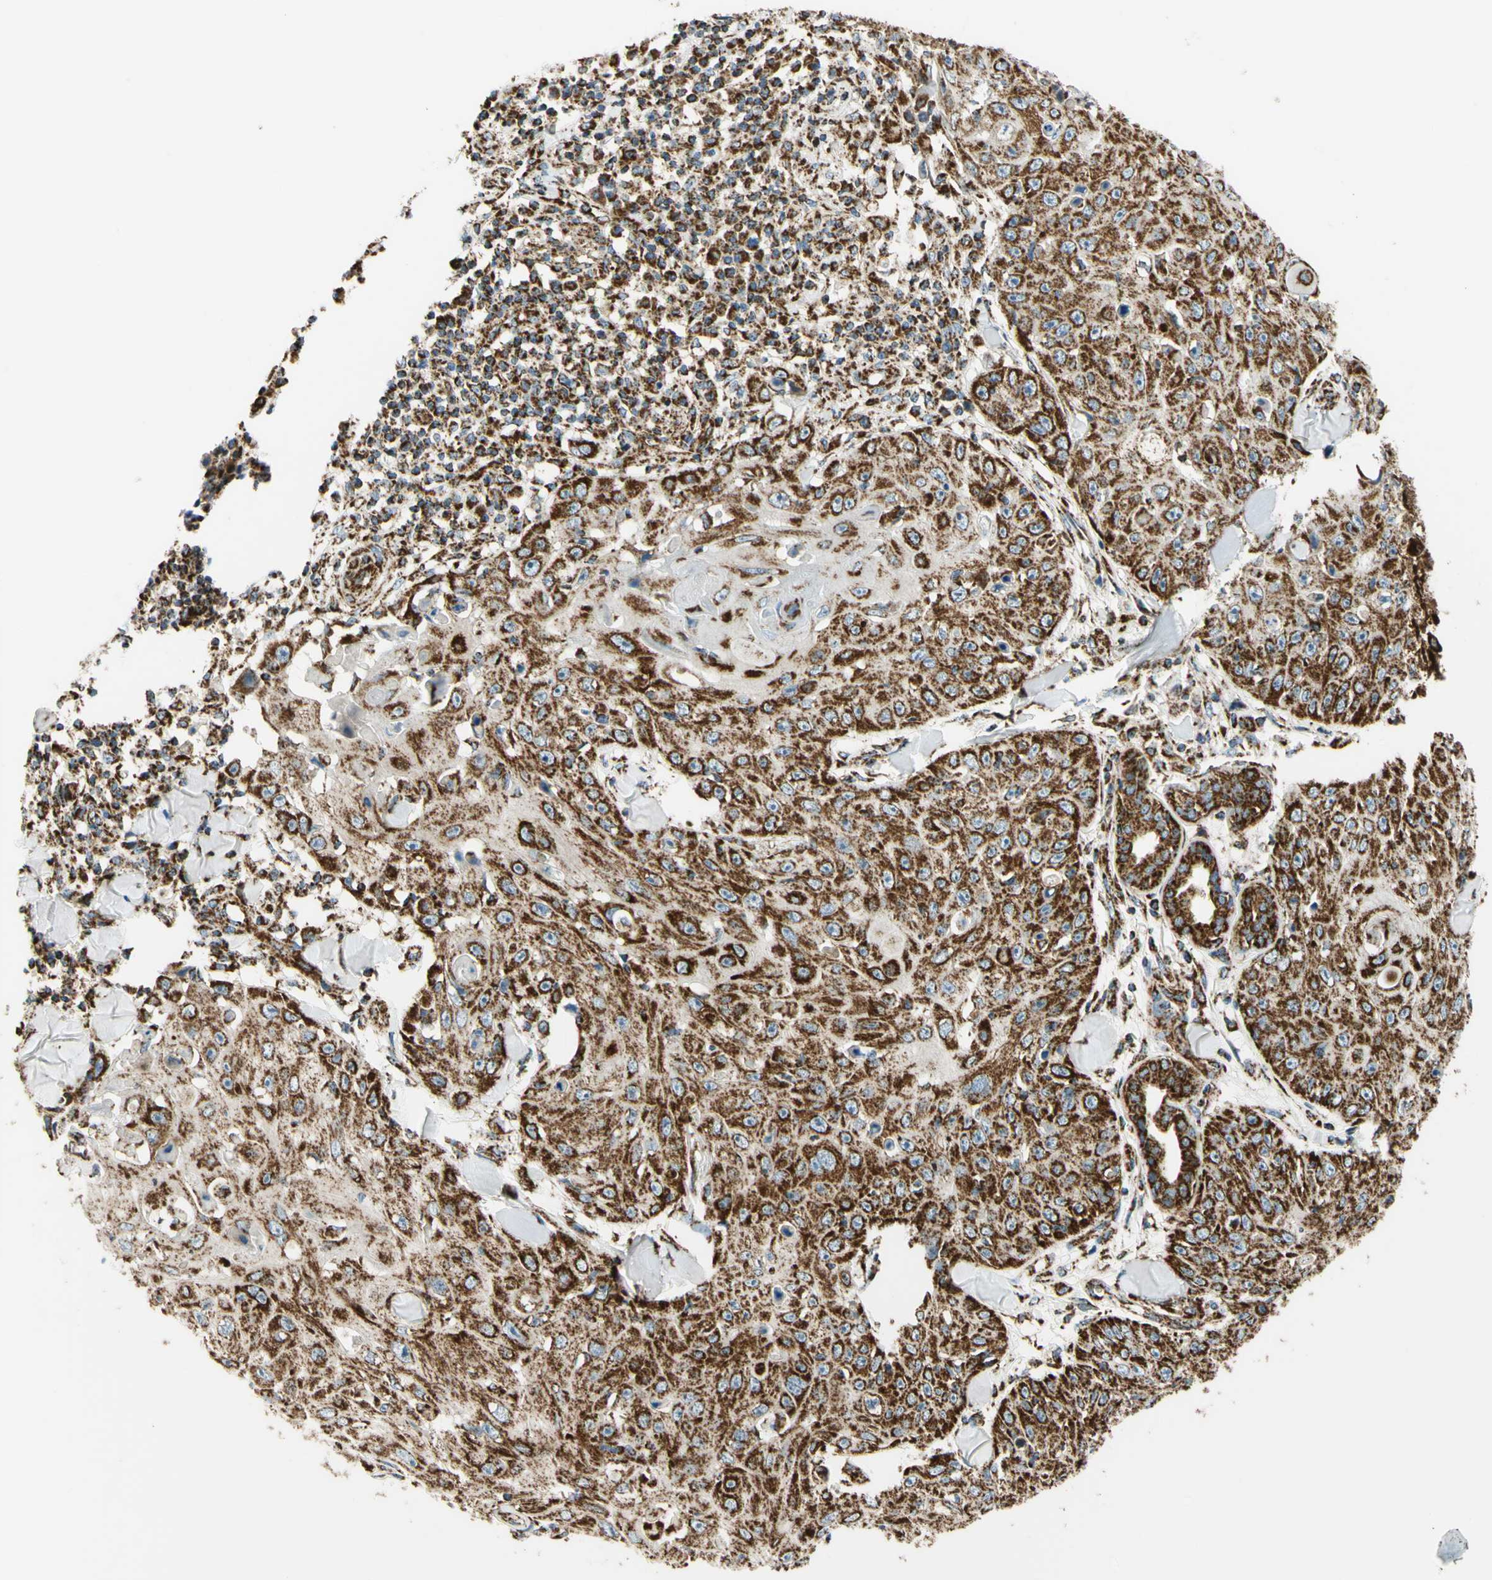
{"staining": {"intensity": "strong", "quantity": ">75%", "location": "cytoplasmic/membranous"}, "tissue": "skin cancer", "cell_type": "Tumor cells", "image_type": "cancer", "snomed": [{"axis": "morphology", "description": "Squamous cell carcinoma, NOS"}, {"axis": "topography", "description": "Skin"}], "caption": "Tumor cells show high levels of strong cytoplasmic/membranous staining in about >75% of cells in squamous cell carcinoma (skin).", "gene": "MAVS", "patient": {"sex": "male", "age": 86}}